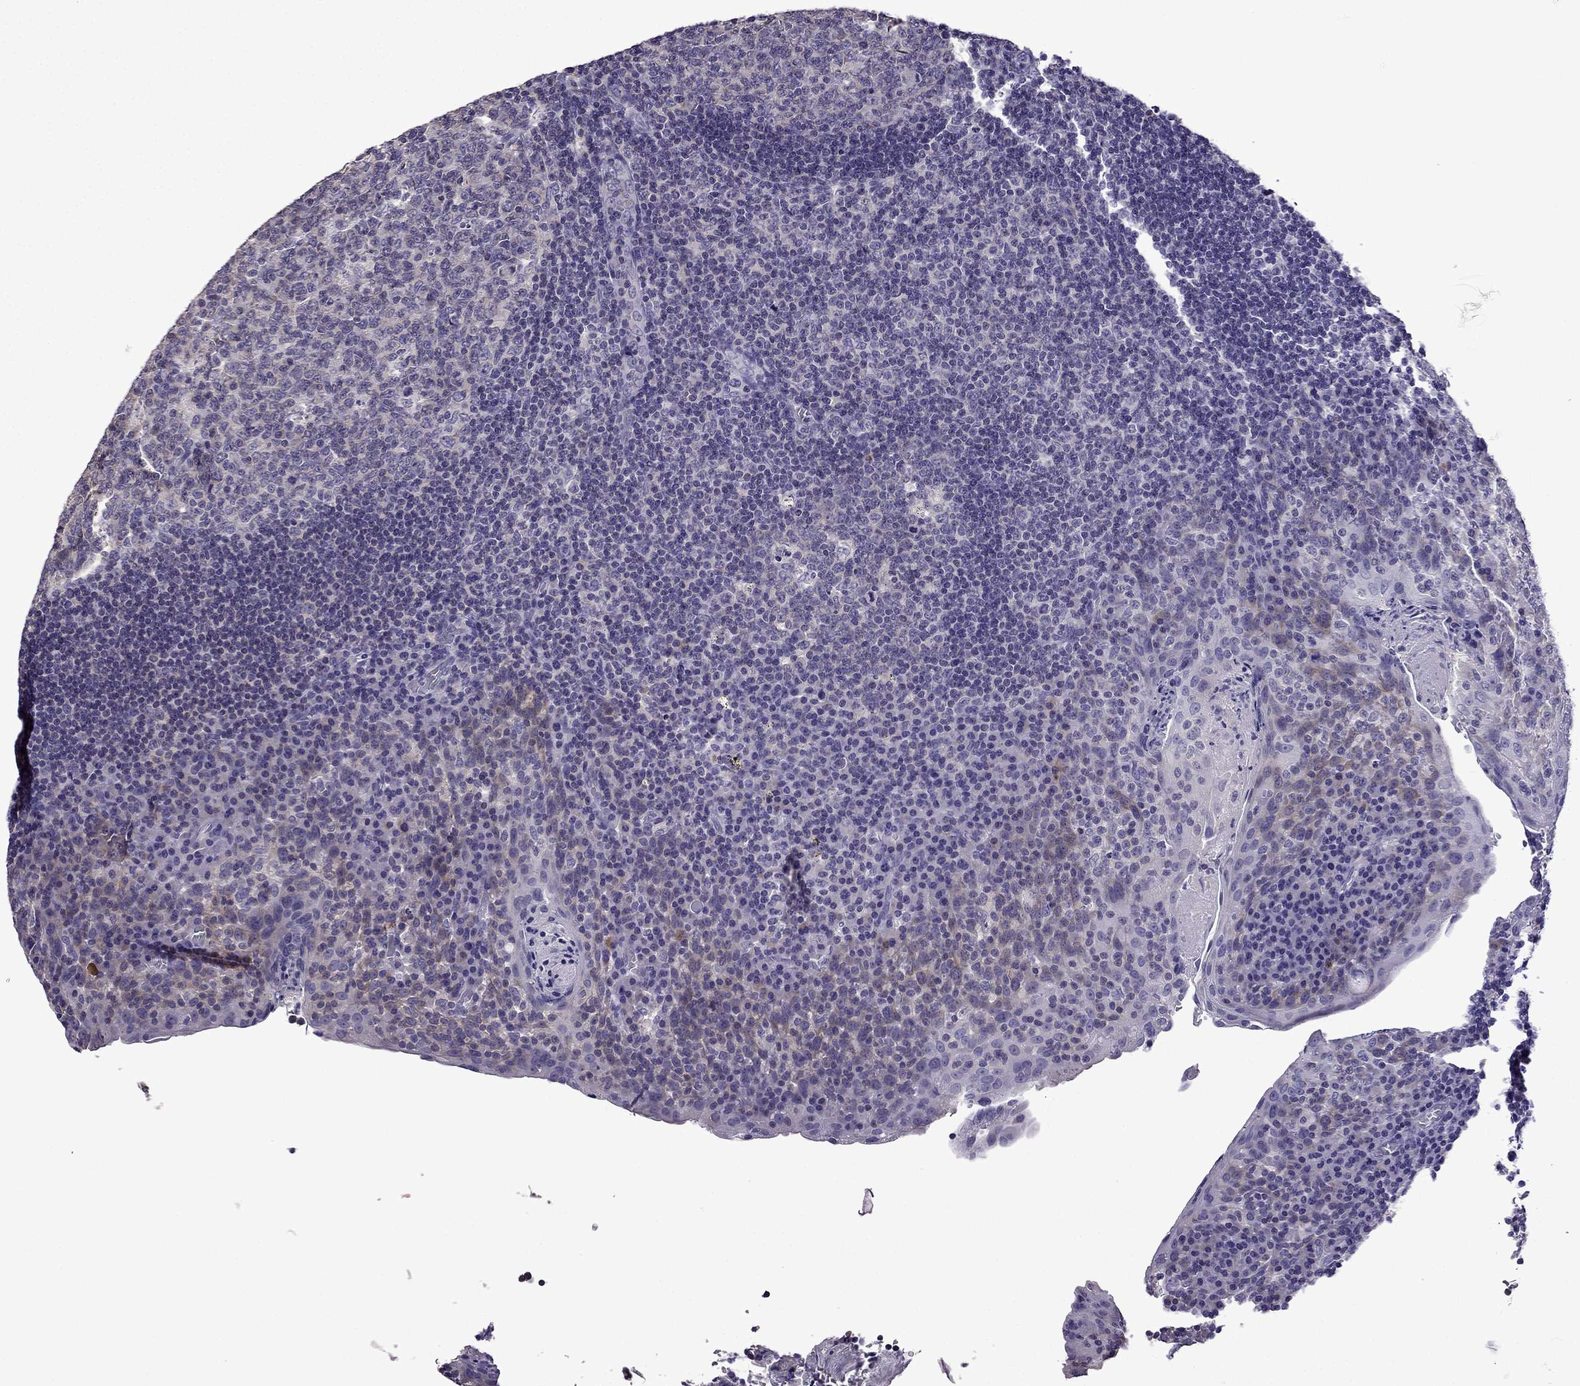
{"staining": {"intensity": "negative", "quantity": "none", "location": "none"}, "tissue": "tonsil", "cell_type": "Germinal center cells", "image_type": "normal", "snomed": [{"axis": "morphology", "description": "Normal tissue, NOS"}, {"axis": "topography", "description": "Tonsil"}], "caption": "High power microscopy photomicrograph of an immunohistochemistry micrograph of unremarkable tonsil, revealing no significant staining in germinal center cells.", "gene": "TTN", "patient": {"sex": "male", "age": 17}}